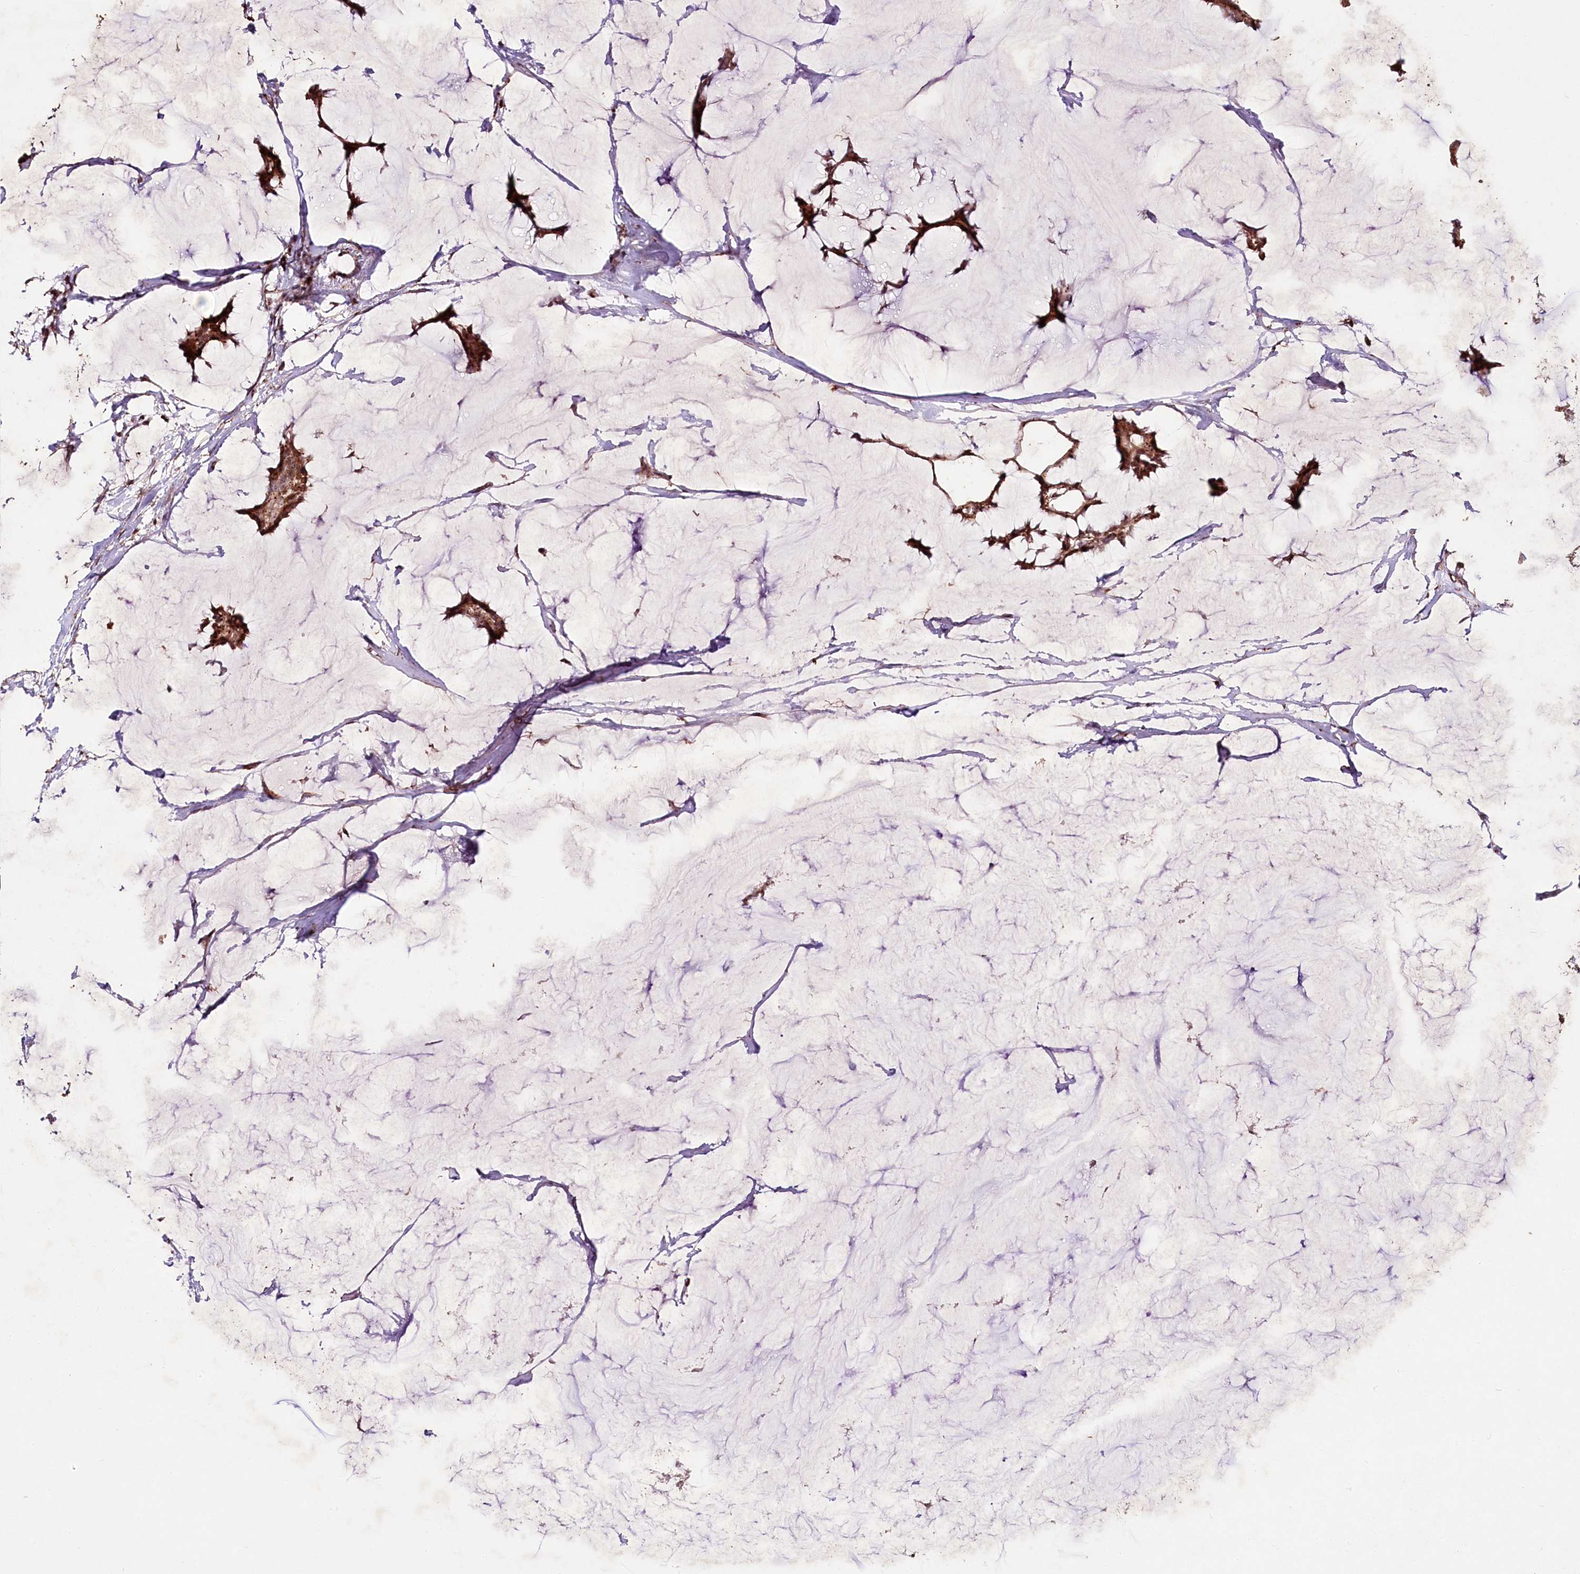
{"staining": {"intensity": "moderate", "quantity": ">75%", "location": "cytoplasmic/membranous"}, "tissue": "breast cancer", "cell_type": "Tumor cells", "image_type": "cancer", "snomed": [{"axis": "morphology", "description": "Duct carcinoma"}, {"axis": "topography", "description": "Breast"}], "caption": "Breast cancer tissue reveals moderate cytoplasmic/membranous positivity in approximately >75% of tumor cells (DAB IHC with brightfield microscopy, high magnification).", "gene": "CARD19", "patient": {"sex": "female", "age": 93}}